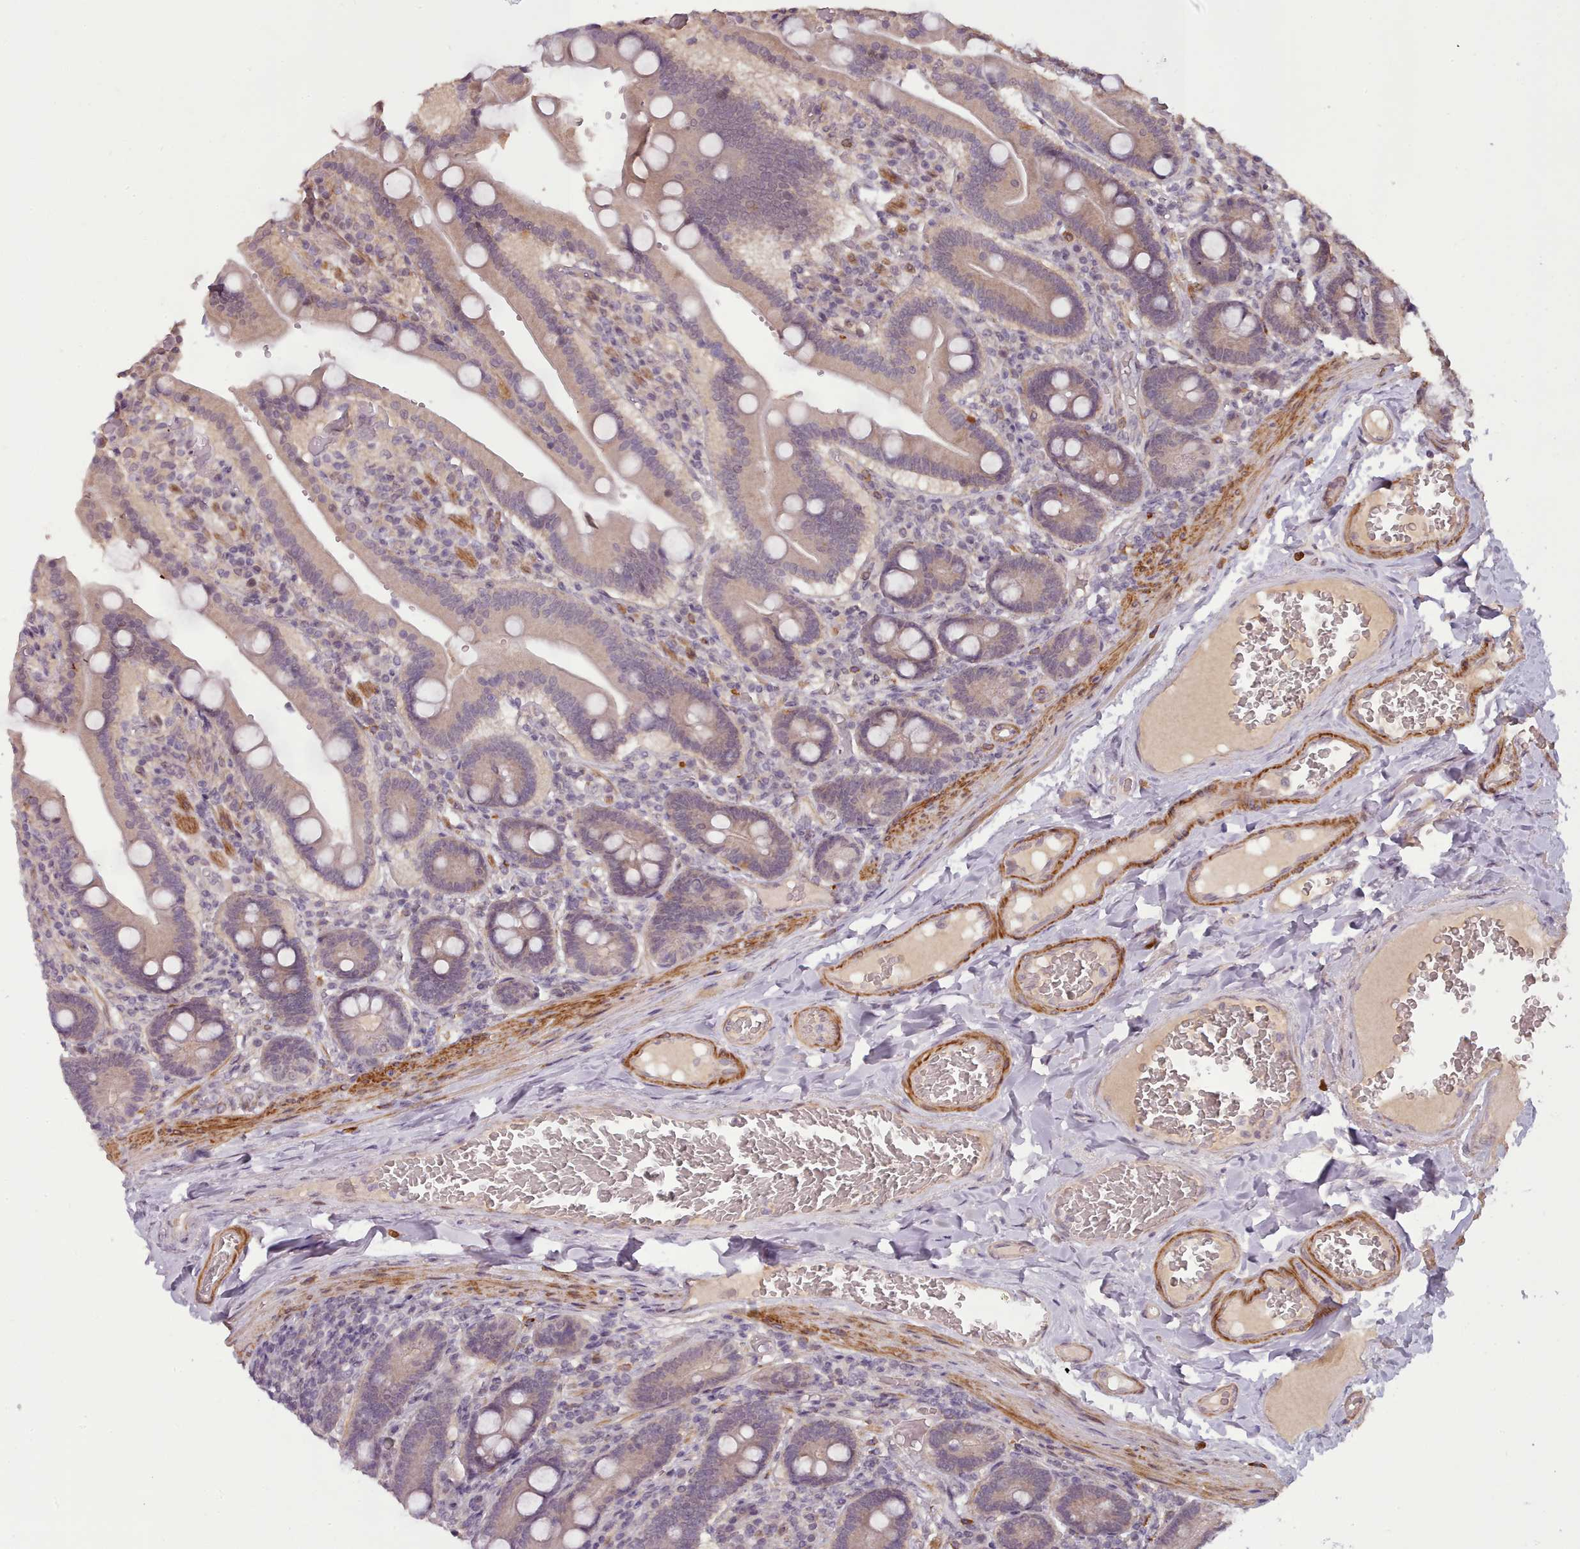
{"staining": {"intensity": "weak", "quantity": "25%-75%", "location": "cytoplasmic/membranous"}, "tissue": "duodenum", "cell_type": "Glandular cells", "image_type": "normal", "snomed": [{"axis": "morphology", "description": "Normal tissue, NOS"}, {"axis": "topography", "description": "Duodenum"}], "caption": "Immunohistochemical staining of unremarkable human duodenum shows 25%-75% levels of weak cytoplasmic/membranous protein positivity in approximately 25%-75% of glandular cells.", "gene": "CDC6", "patient": {"sex": "female", "age": 62}}